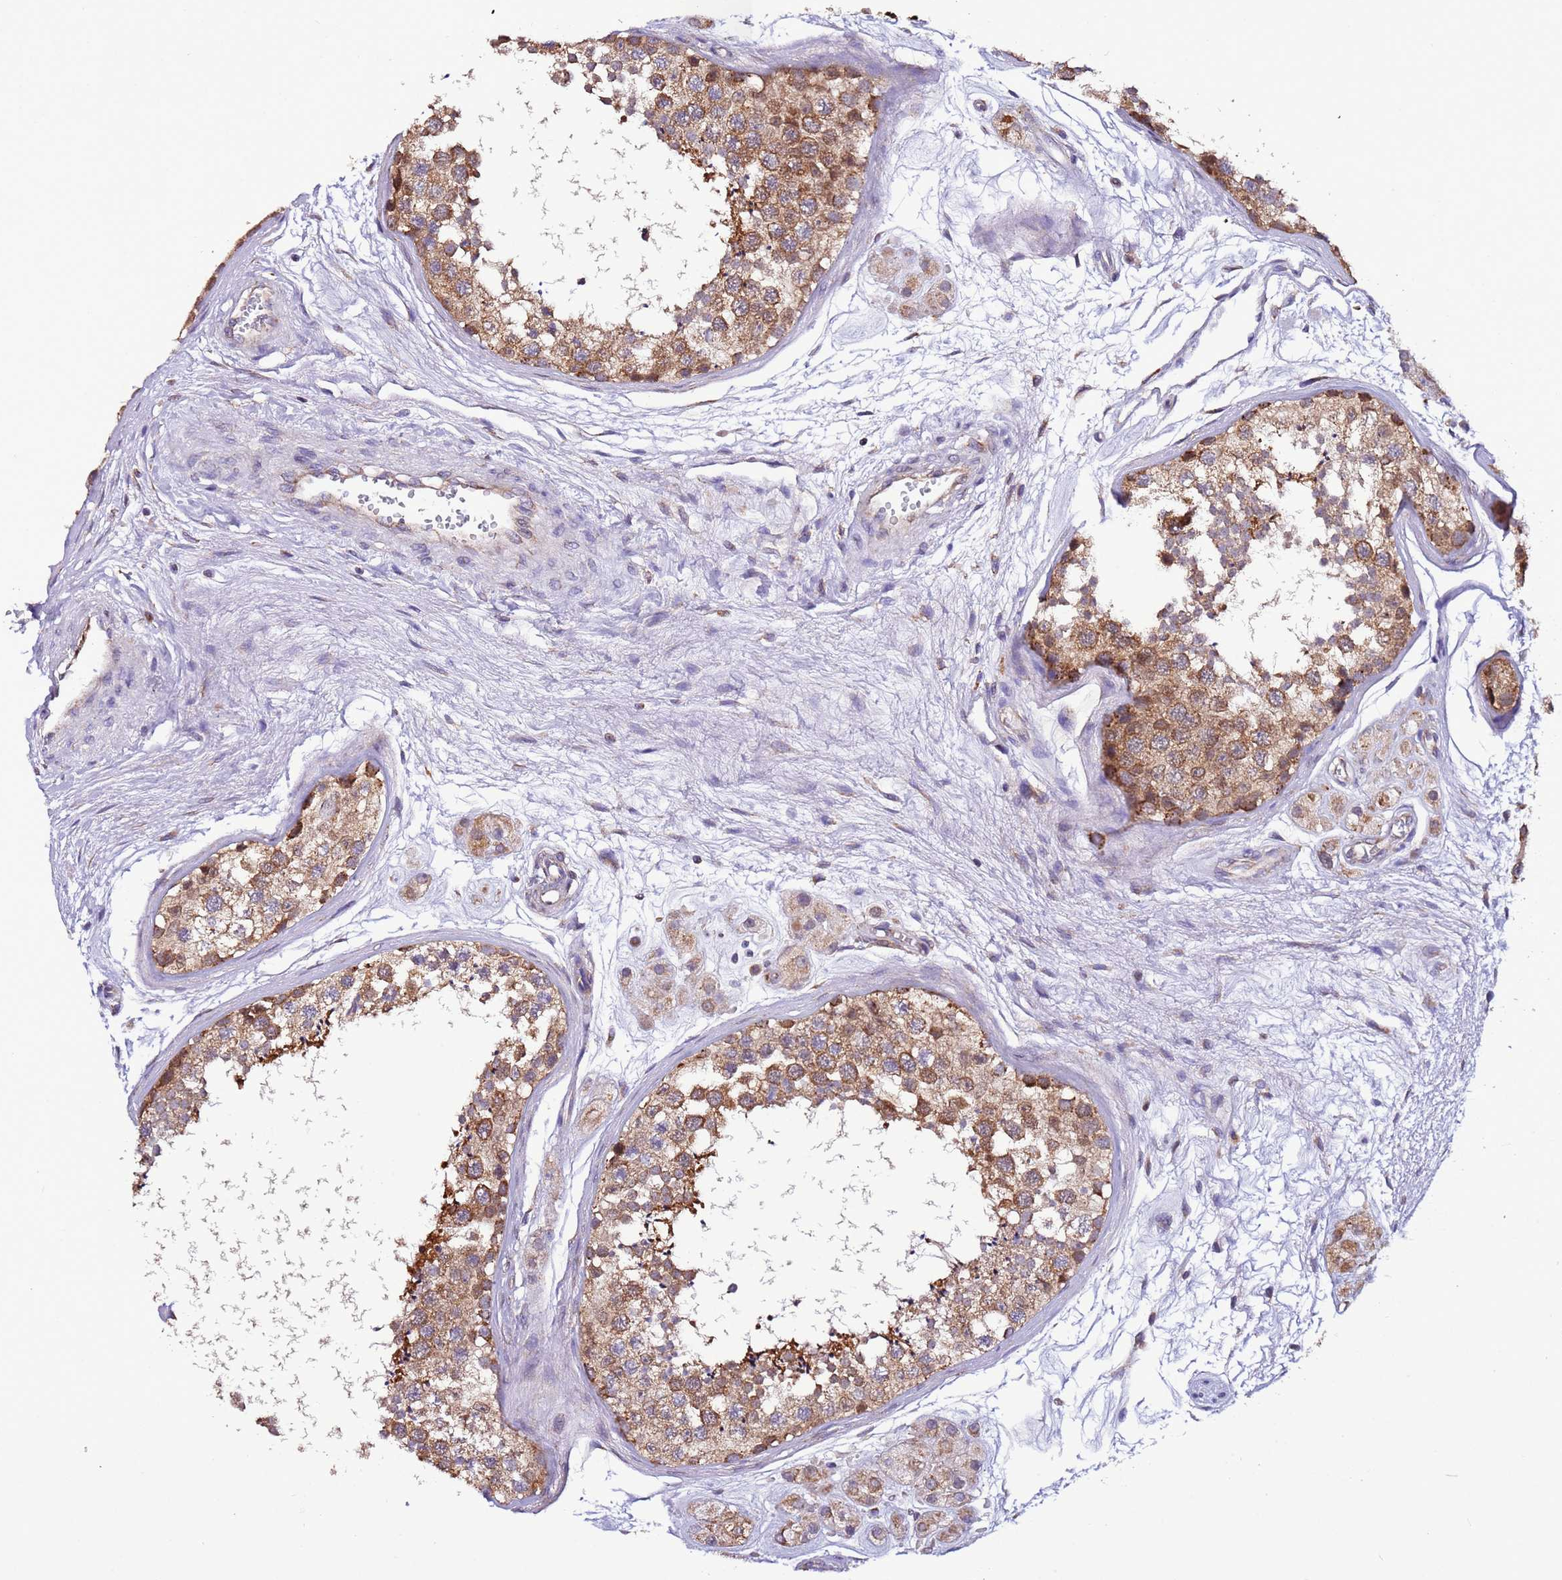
{"staining": {"intensity": "moderate", "quantity": ">75%", "location": "cytoplasmic/membranous"}, "tissue": "testis", "cell_type": "Cells in seminiferous ducts", "image_type": "normal", "snomed": [{"axis": "morphology", "description": "Normal tissue, NOS"}, {"axis": "topography", "description": "Testis"}], "caption": "Human testis stained for a protein (brown) reveals moderate cytoplasmic/membranous positive positivity in about >75% of cells in seminiferous ducts.", "gene": "AHI1", "patient": {"sex": "male", "age": 56}}